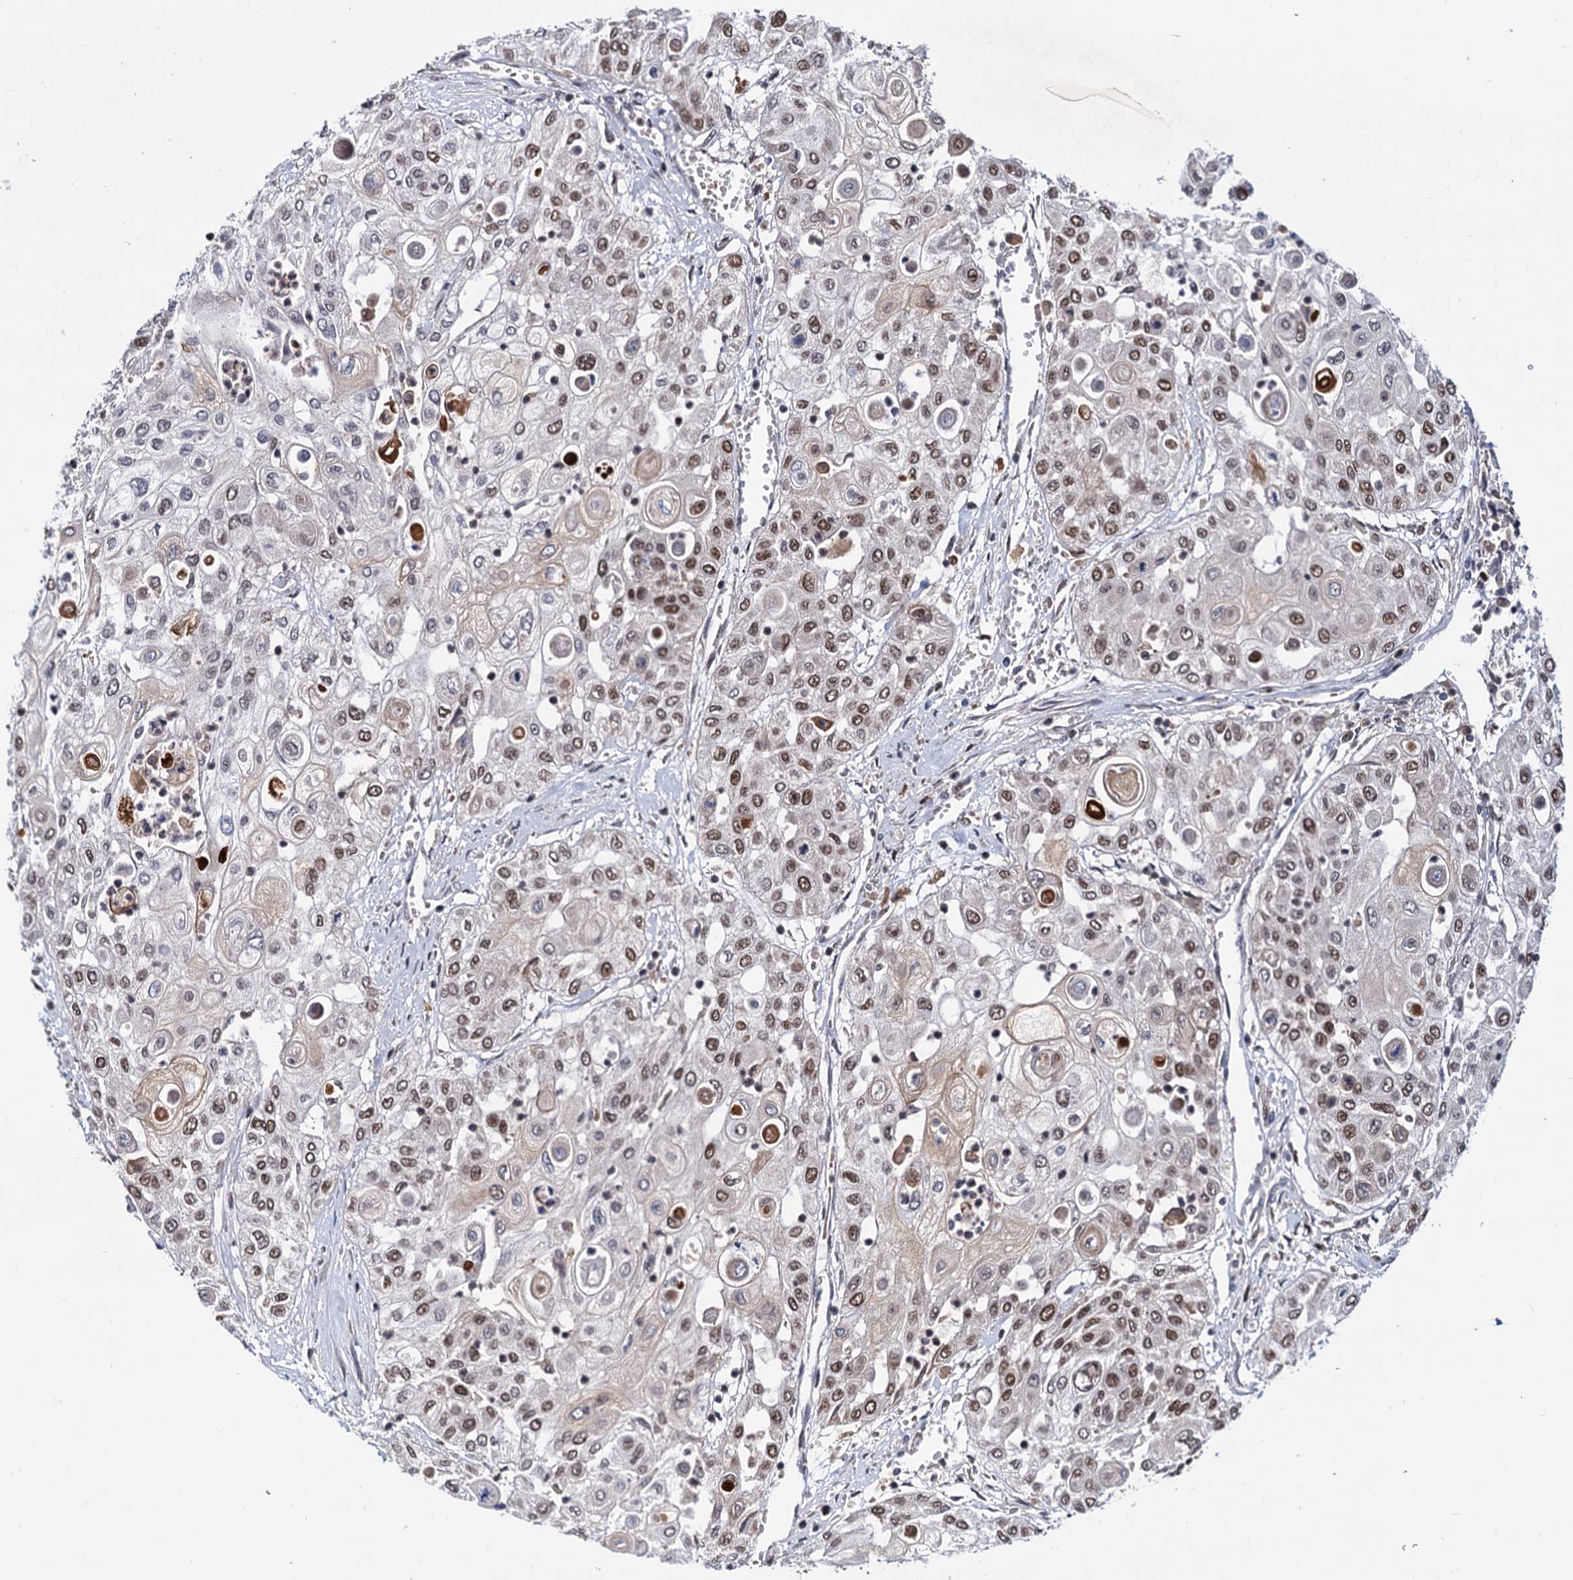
{"staining": {"intensity": "moderate", "quantity": ">75%", "location": "nuclear"}, "tissue": "urothelial cancer", "cell_type": "Tumor cells", "image_type": "cancer", "snomed": [{"axis": "morphology", "description": "Urothelial carcinoma, High grade"}, {"axis": "topography", "description": "Urinary bladder"}], "caption": "This is an image of IHC staining of urothelial carcinoma (high-grade), which shows moderate positivity in the nuclear of tumor cells.", "gene": "RNASEH2B", "patient": {"sex": "female", "age": 79}}